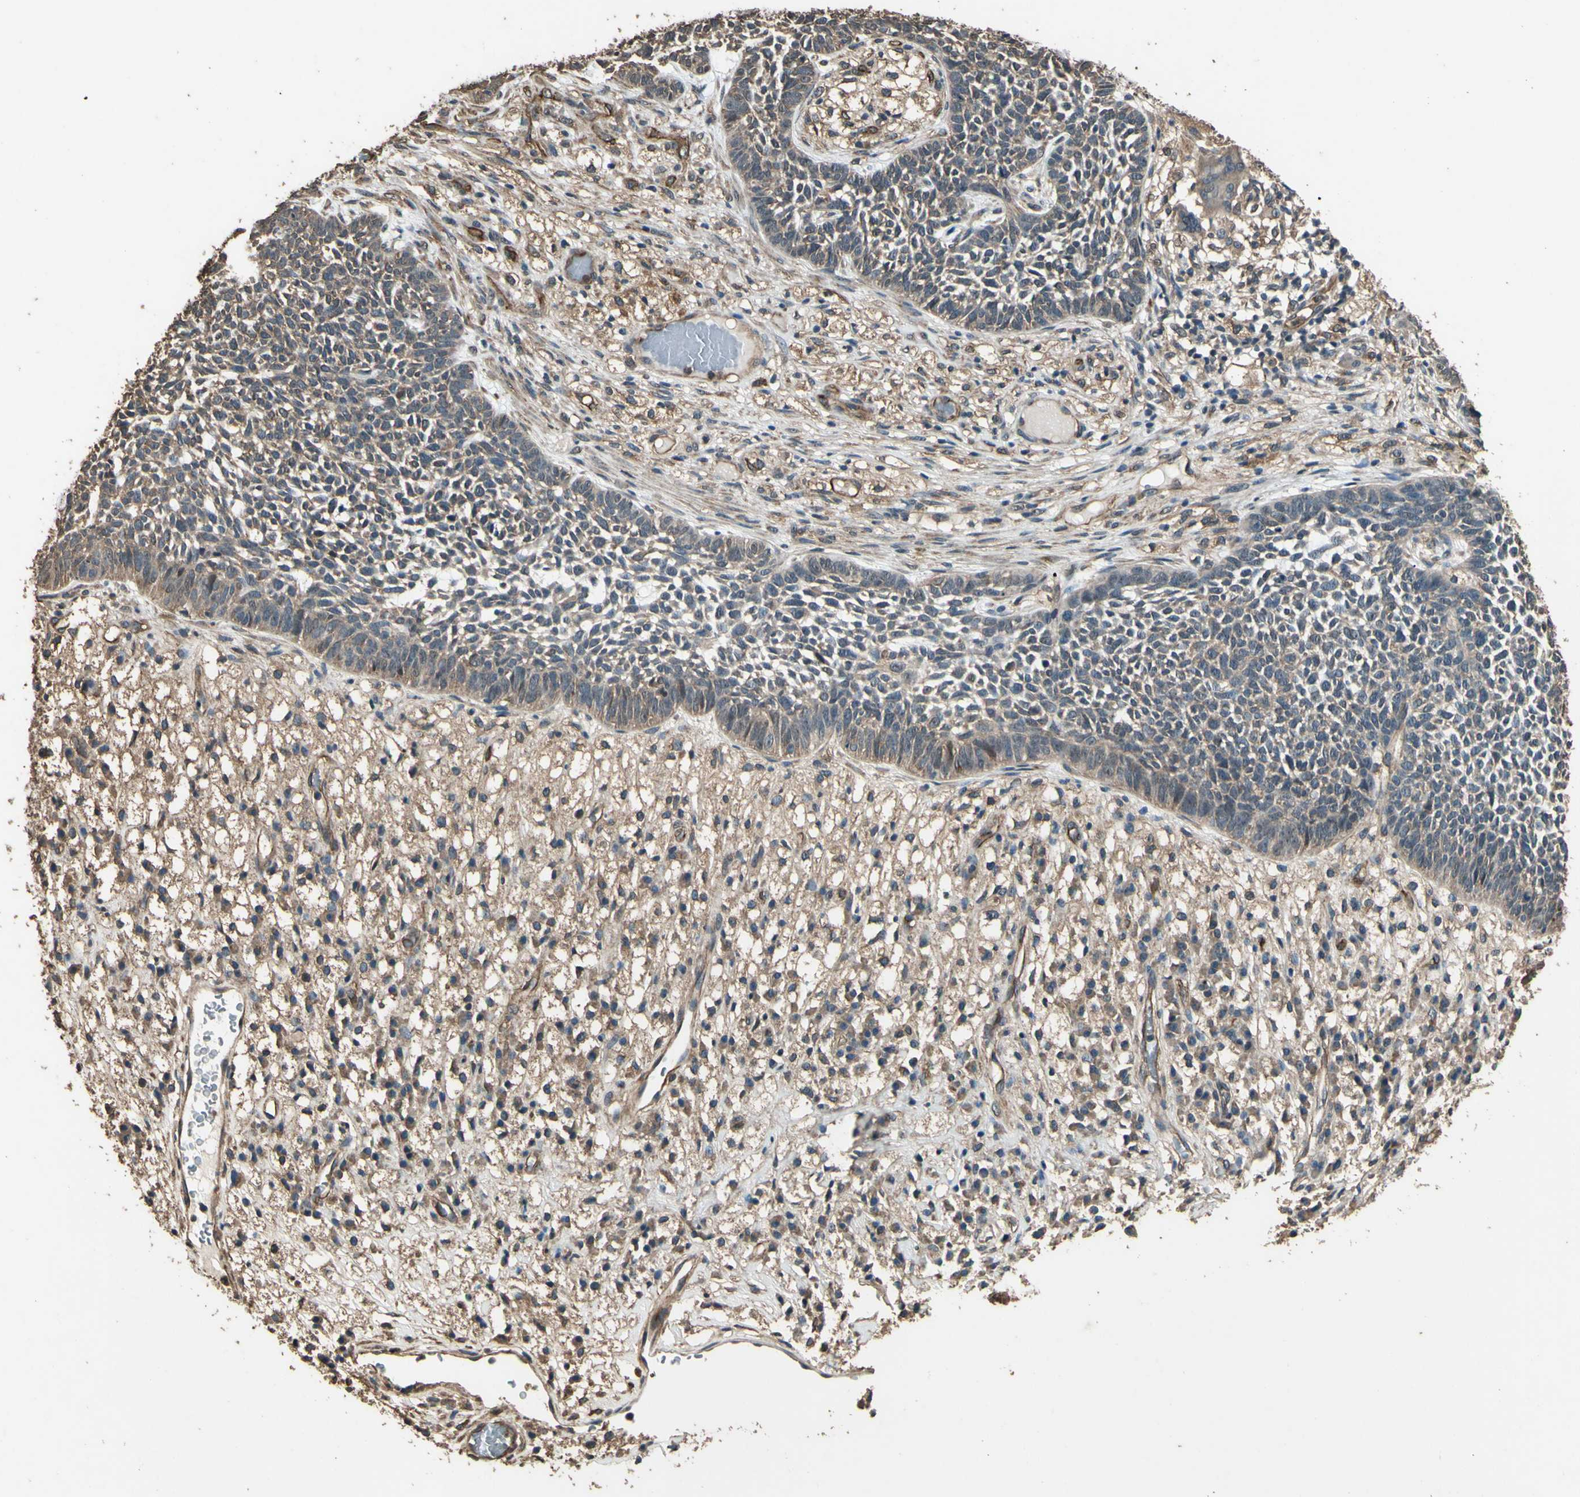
{"staining": {"intensity": "weak", "quantity": "<25%", "location": "cytoplasmic/membranous"}, "tissue": "skin cancer", "cell_type": "Tumor cells", "image_type": "cancer", "snomed": [{"axis": "morphology", "description": "Basal cell carcinoma"}, {"axis": "topography", "description": "Skin"}], "caption": "Immunohistochemical staining of basal cell carcinoma (skin) reveals no significant expression in tumor cells. (DAB IHC with hematoxylin counter stain).", "gene": "TSPO", "patient": {"sex": "female", "age": 84}}